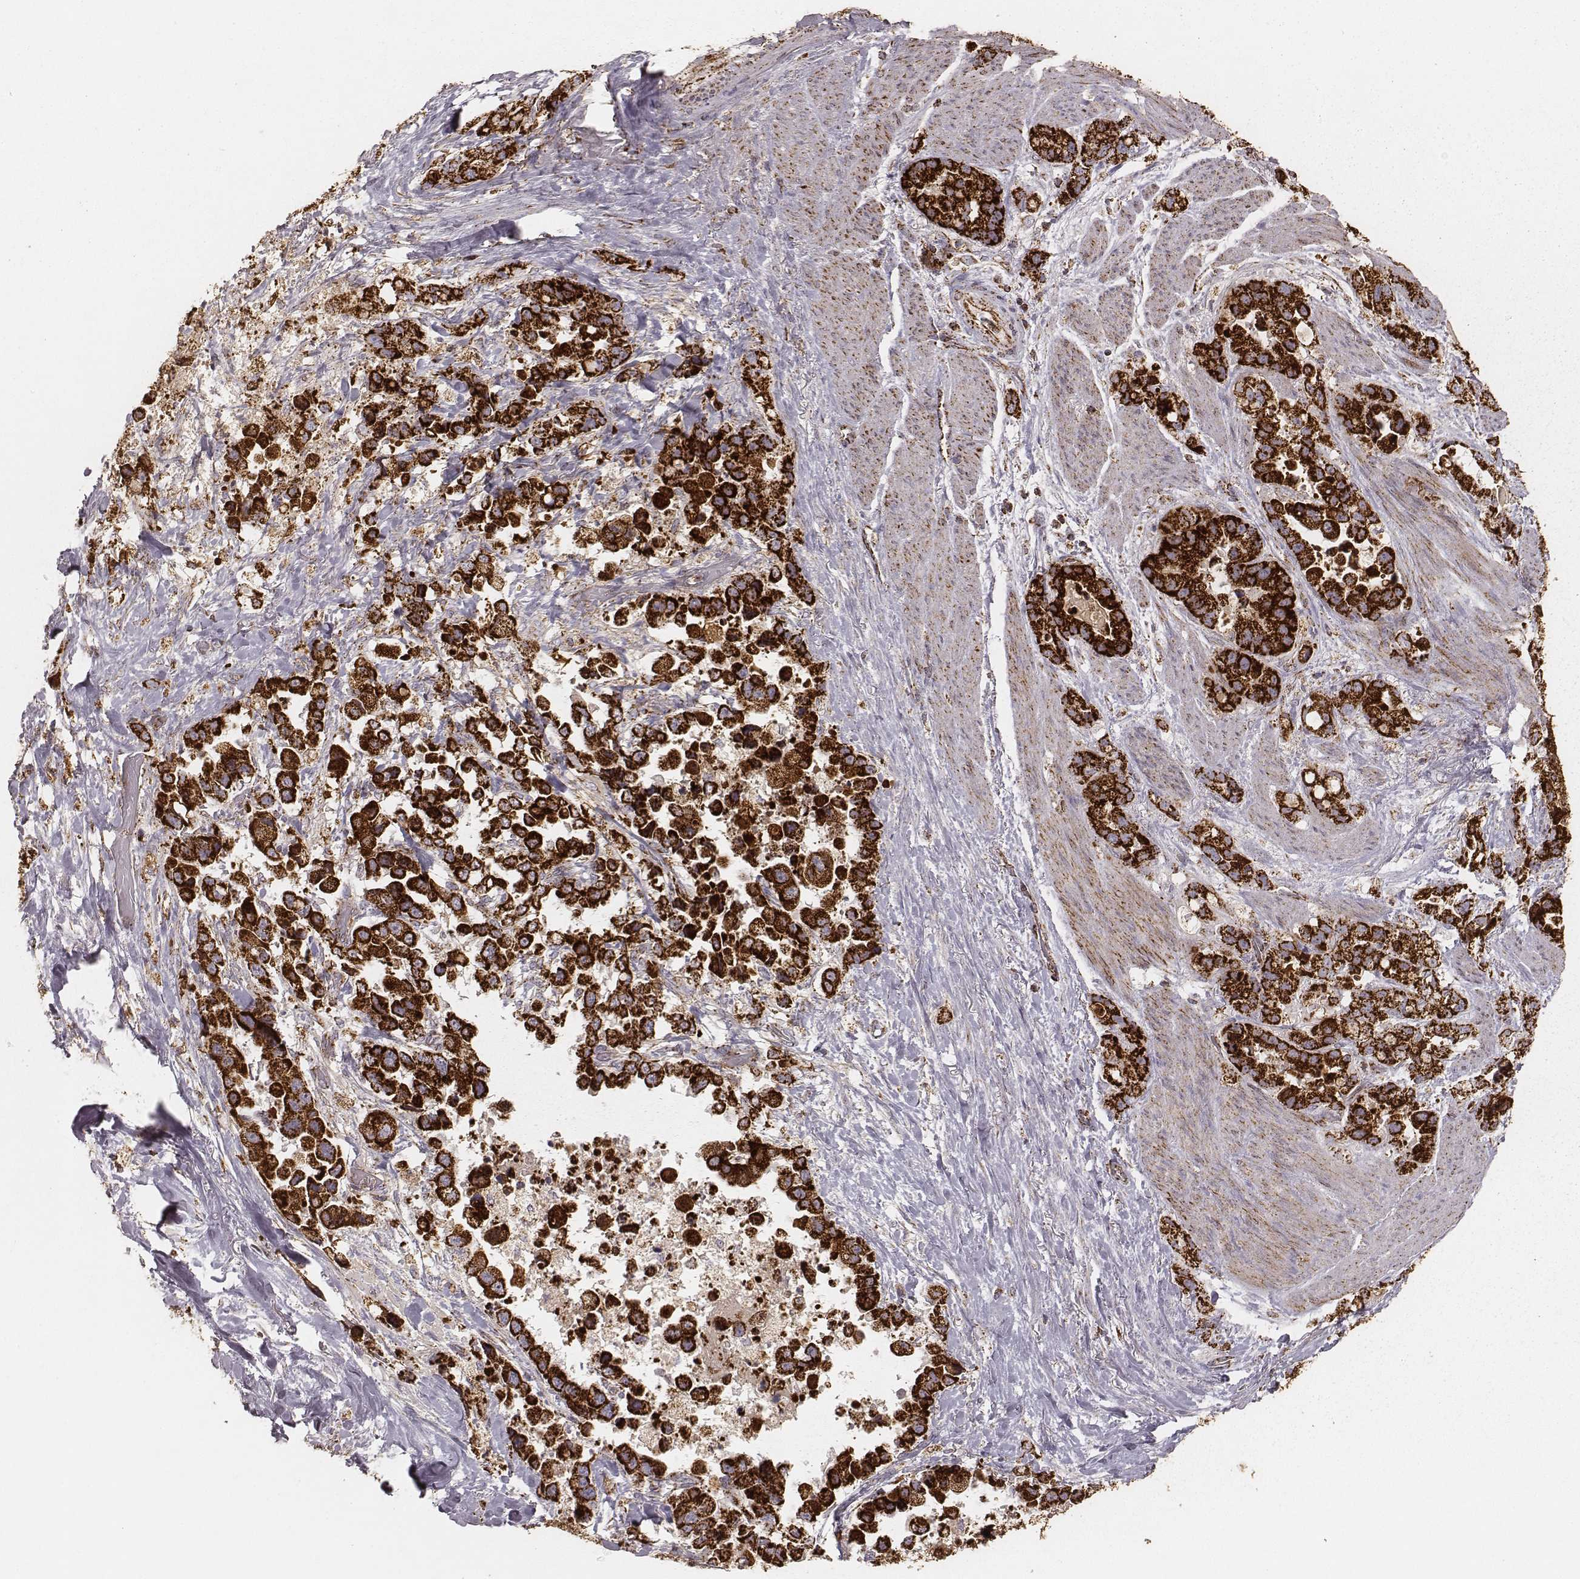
{"staining": {"intensity": "strong", "quantity": ">75%", "location": "cytoplasmic/membranous"}, "tissue": "stomach cancer", "cell_type": "Tumor cells", "image_type": "cancer", "snomed": [{"axis": "morphology", "description": "Adenocarcinoma, NOS"}, {"axis": "topography", "description": "Stomach"}], "caption": "Immunohistochemistry image of neoplastic tissue: human stomach cancer (adenocarcinoma) stained using IHC exhibits high levels of strong protein expression localized specifically in the cytoplasmic/membranous of tumor cells, appearing as a cytoplasmic/membranous brown color.", "gene": "CS", "patient": {"sex": "male", "age": 59}}